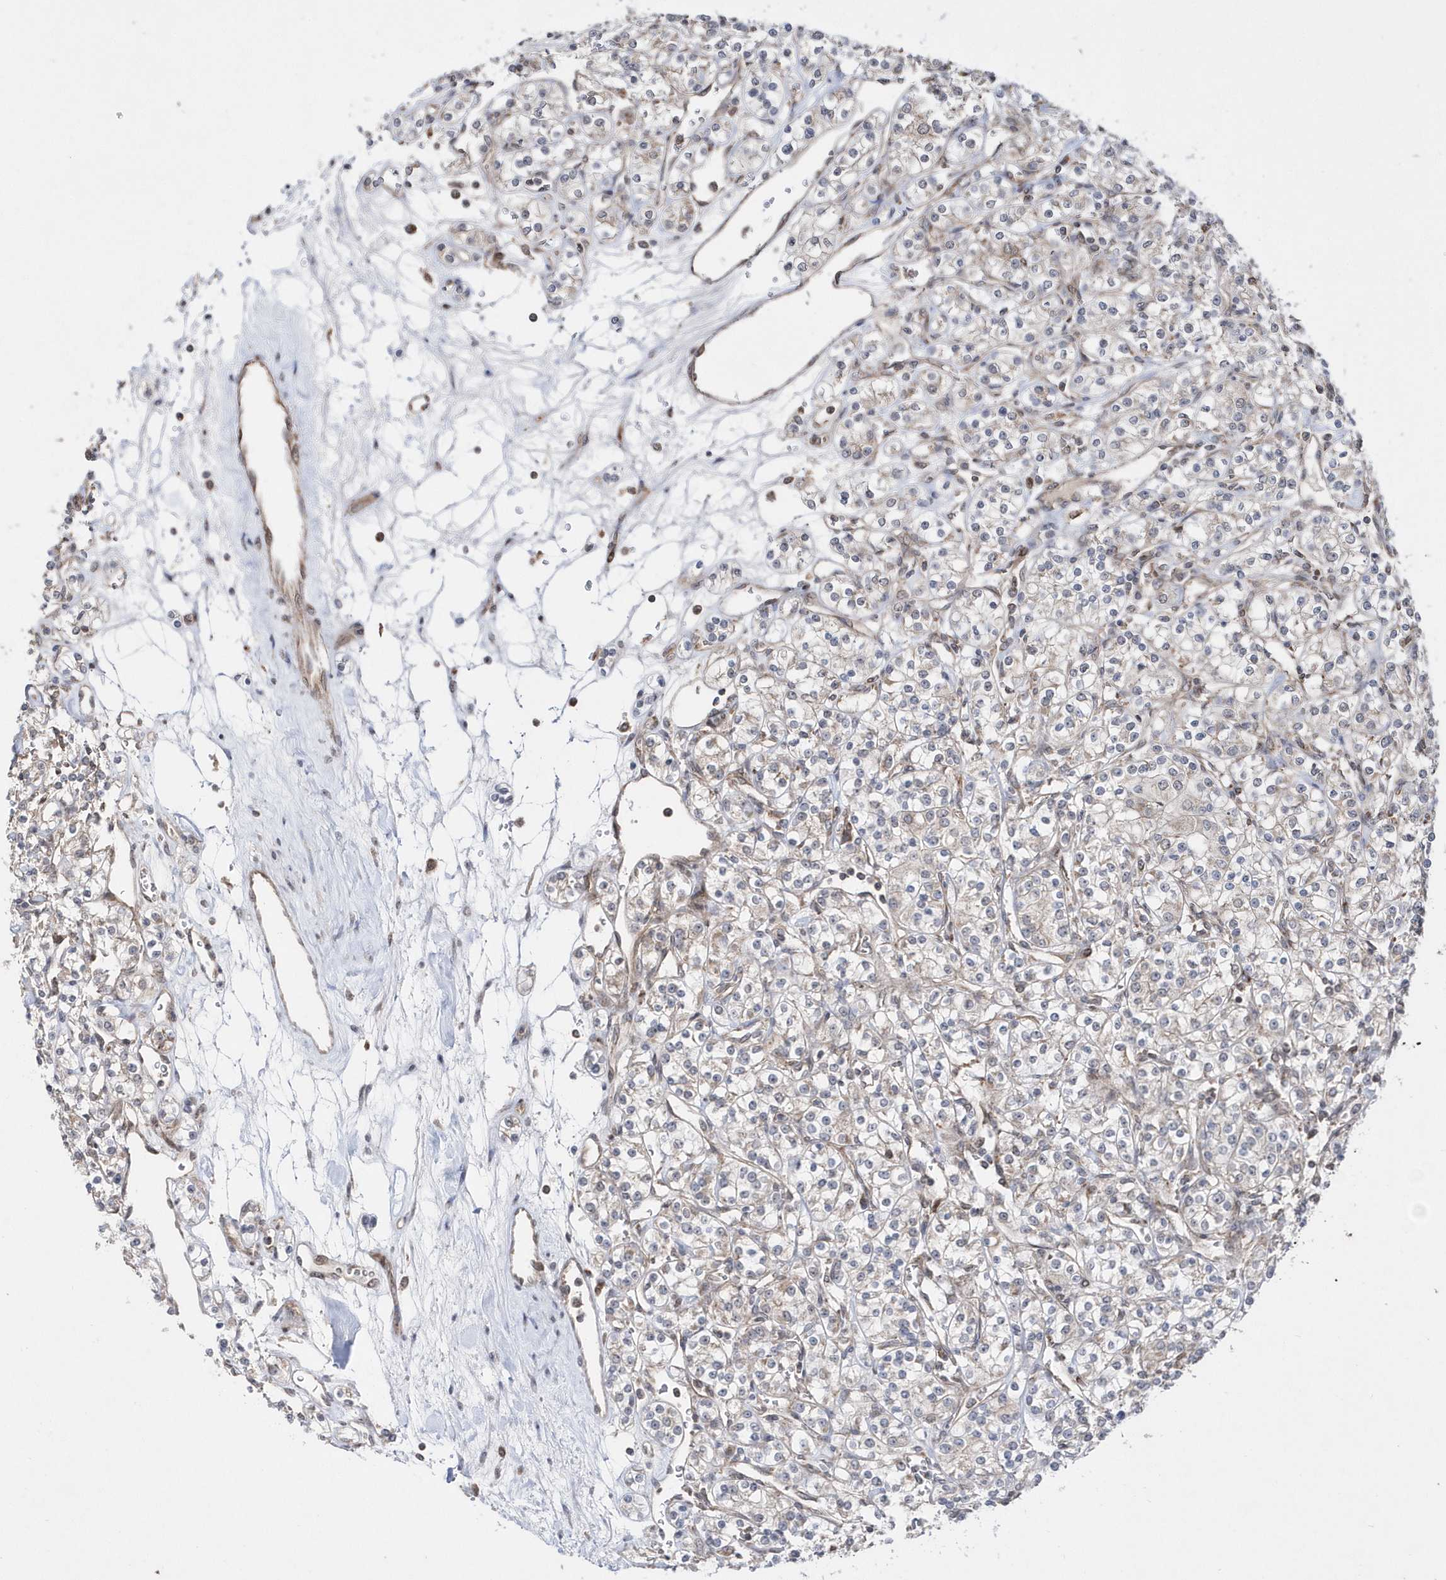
{"staining": {"intensity": "negative", "quantity": "none", "location": "none"}, "tissue": "renal cancer", "cell_type": "Tumor cells", "image_type": "cancer", "snomed": [{"axis": "morphology", "description": "Adenocarcinoma, NOS"}, {"axis": "topography", "description": "Kidney"}], "caption": "Tumor cells show no significant expression in renal adenocarcinoma. (DAB (3,3'-diaminobenzidine) IHC visualized using brightfield microscopy, high magnification).", "gene": "DALRD3", "patient": {"sex": "male", "age": 77}}